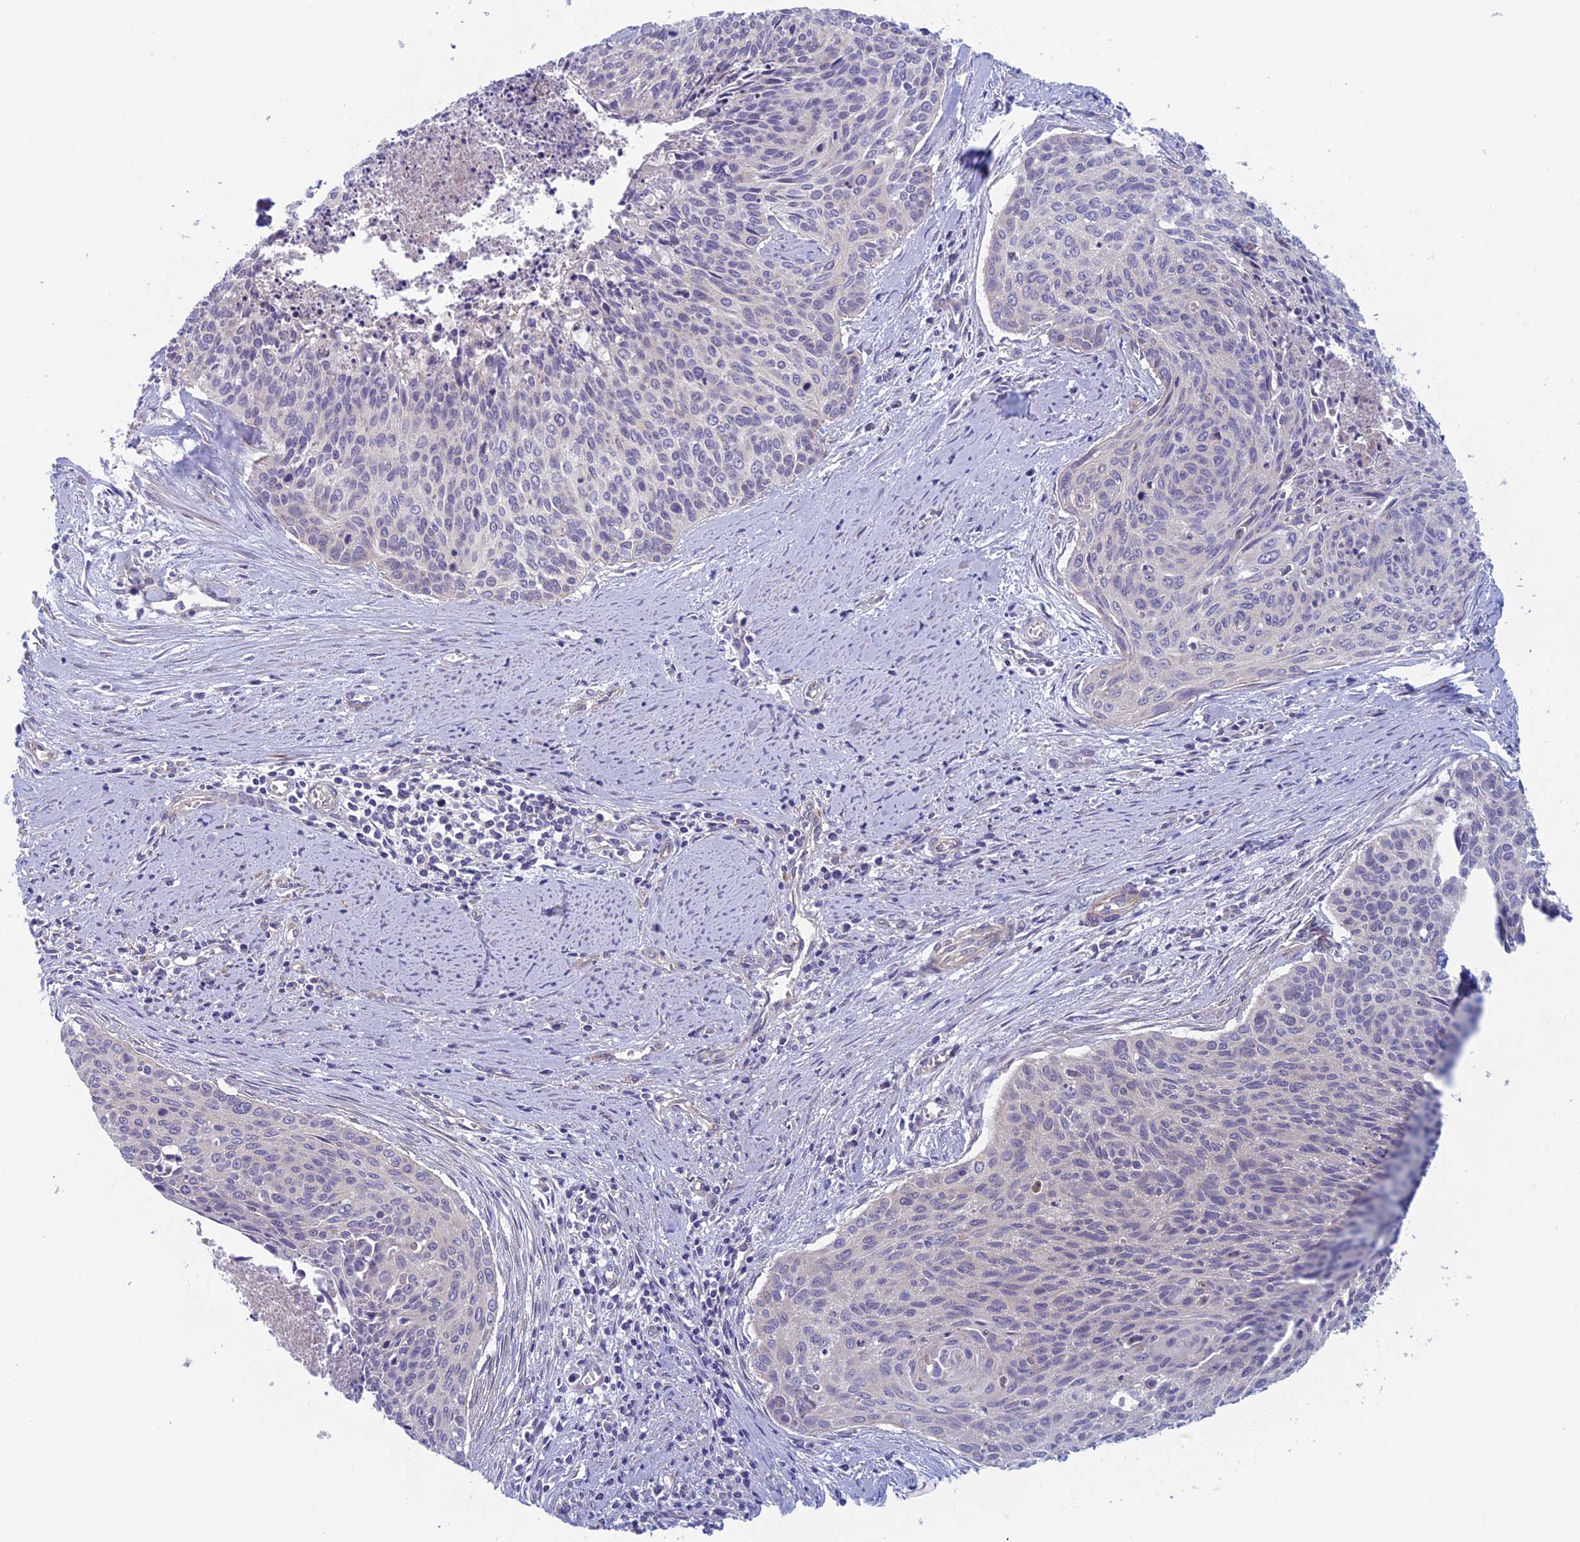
{"staining": {"intensity": "negative", "quantity": "none", "location": "none"}, "tissue": "cervical cancer", "cell_type": "Tumor cells", "image_type": "cancer", "snomed": [{"axis": "morphology", "description": "Squamous cell carcinoma, NOS"}, {"axis": "topography", "description": "Cervix"}], "caption": "This photomicrograph is of cervical squamous cell carcinoma stained with immunohistochemistry to label a protein in brown with the nuclei are counter-stained blue. There is no staining in tumor cells.", "gene": "CNOT6L", "patient": {"sex": "female", "age": 55}}